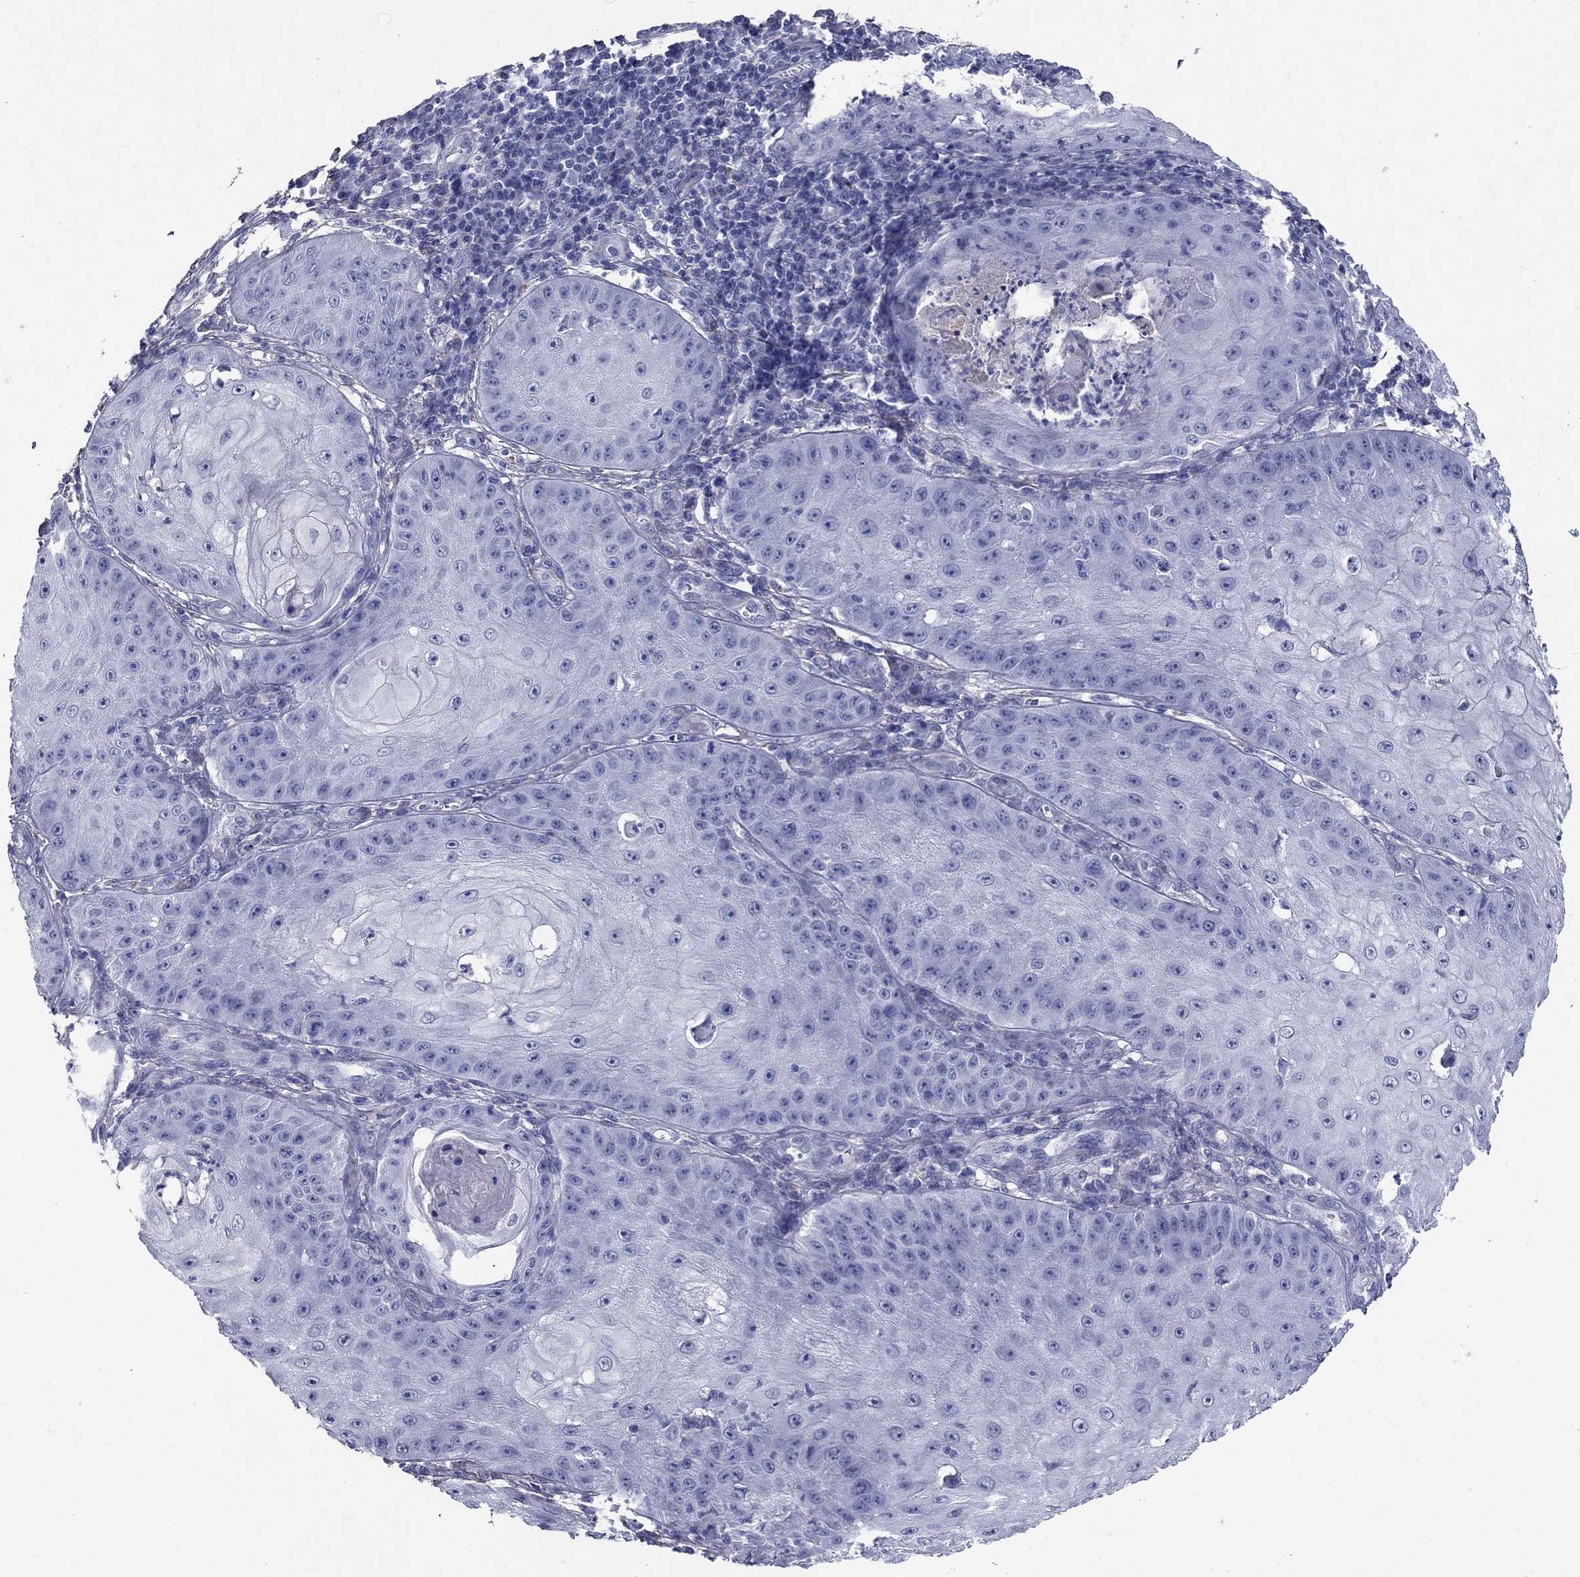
{"staining": {"intensity": "negative", "quantity": "none", "location": "none"}, "tissue": "skin cancer", "cell_type": "Tumor cells", "image_type": "cancer", "snomed": [{"axis": "morphology", "description": "Squamous cell carcinoma, NOS"}, {"axis": "topography", "description": "Skin"}], "caption": "Tumor cells are negative for brown protein staining in squamous cell carcinoma (skin).", "gene": "ANXA10", "patient": {"sex": "male", "age": 70}}